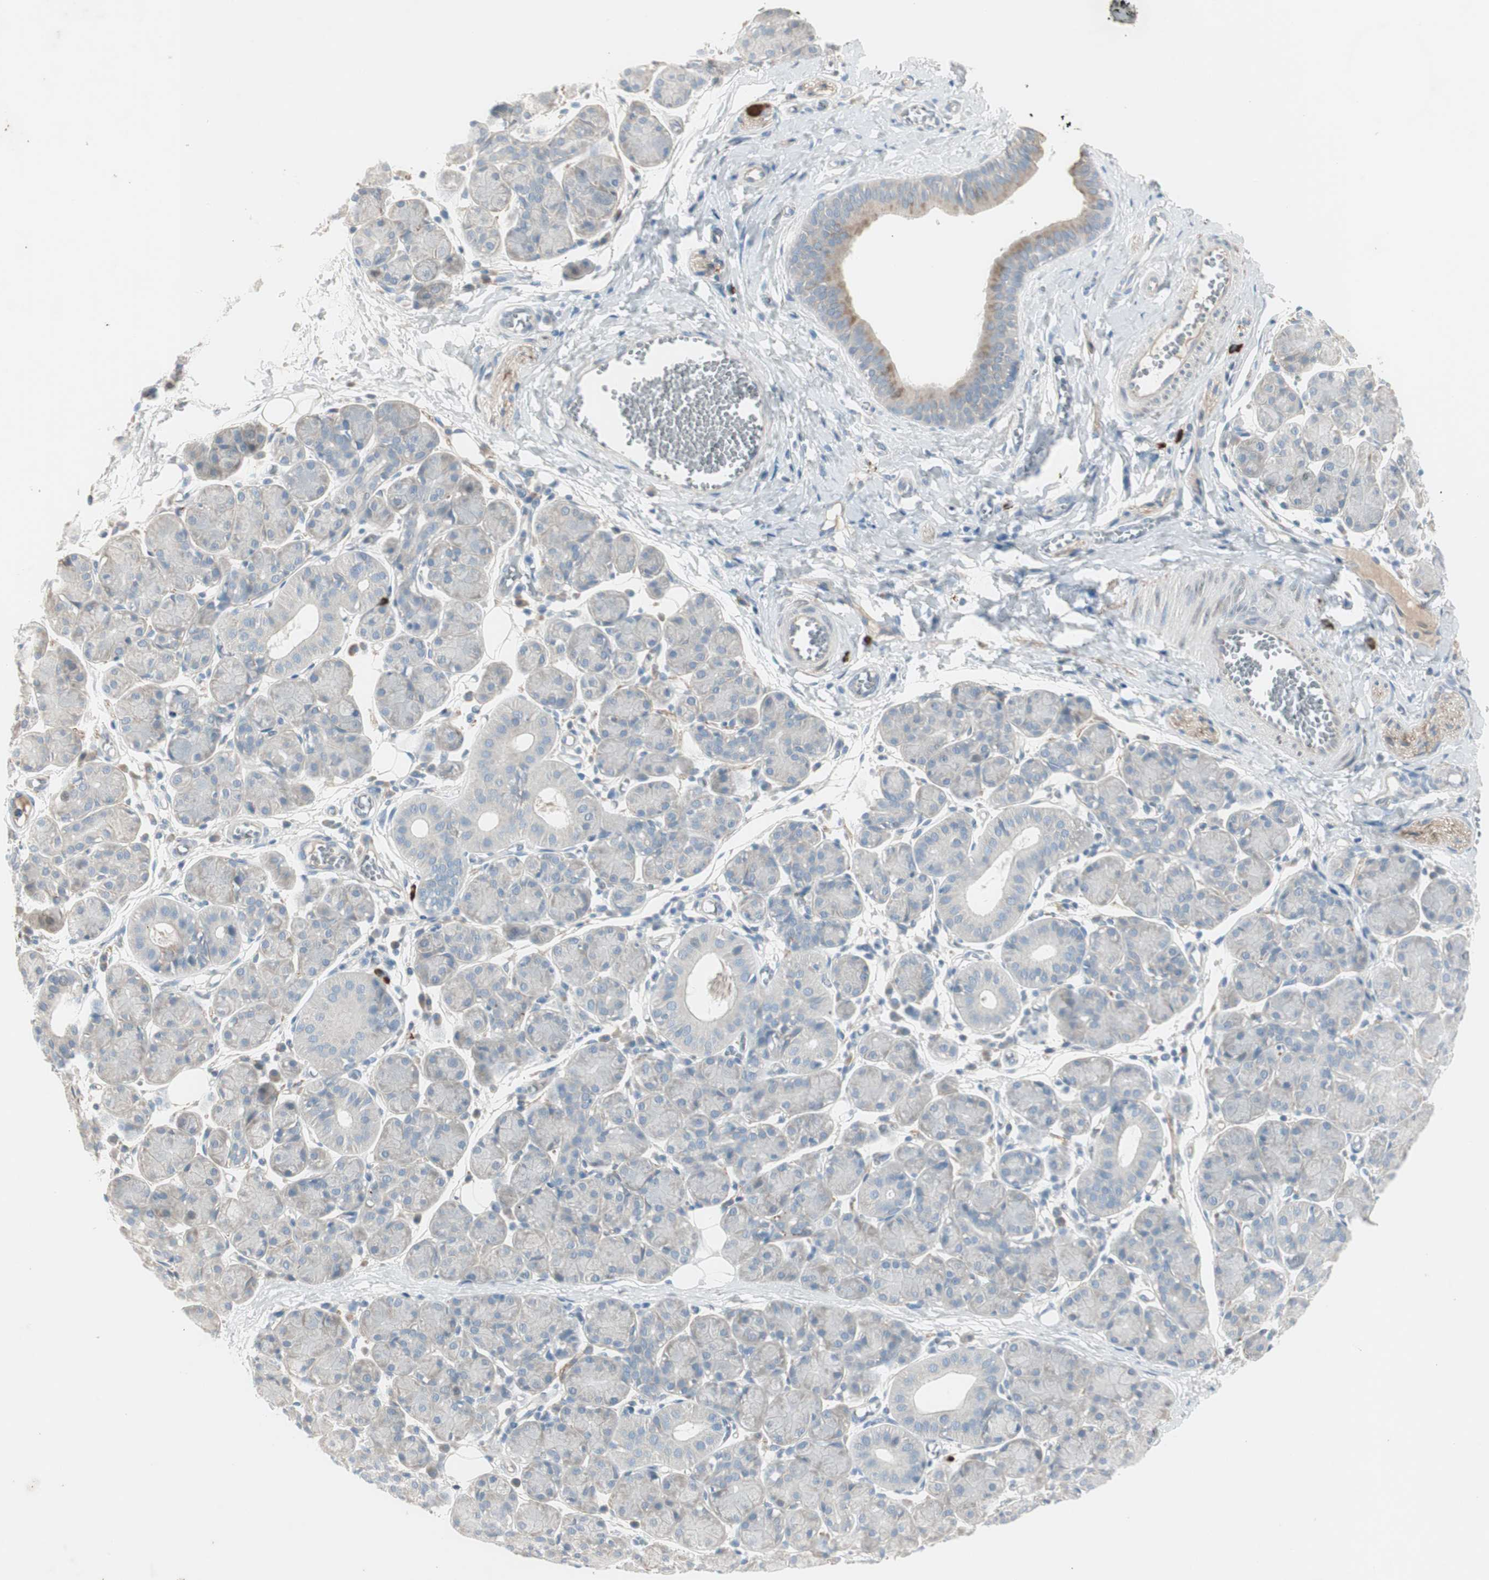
{"staining": {"intensity": "negative", "quantity": "none", "location": "none"}, "tissue": "salivary gland", "cell_type": "Glandular cells", "image_type": "normal", "snomed": [{"axis": "morphology", "description": "Normal tissue, NOS"}, {"axis": "morphology", "description": "Inflammation, NOS"}, {"axis": "topography", "description": "Lymph node"}, {"axis": "topography", "description": "Salivary gland"}], "caption": "High power microscopy photomicrograph of an immunohistochemistry (IHC) image of normal salivary gland, revealing no significant positivity in glandular cells. The staining is performed using DAB brown chromogen with nuclei counter-stained in using hematoxylin.", "gene": "MAPRE3", "patient": {"sex": "male", "age": 3}}